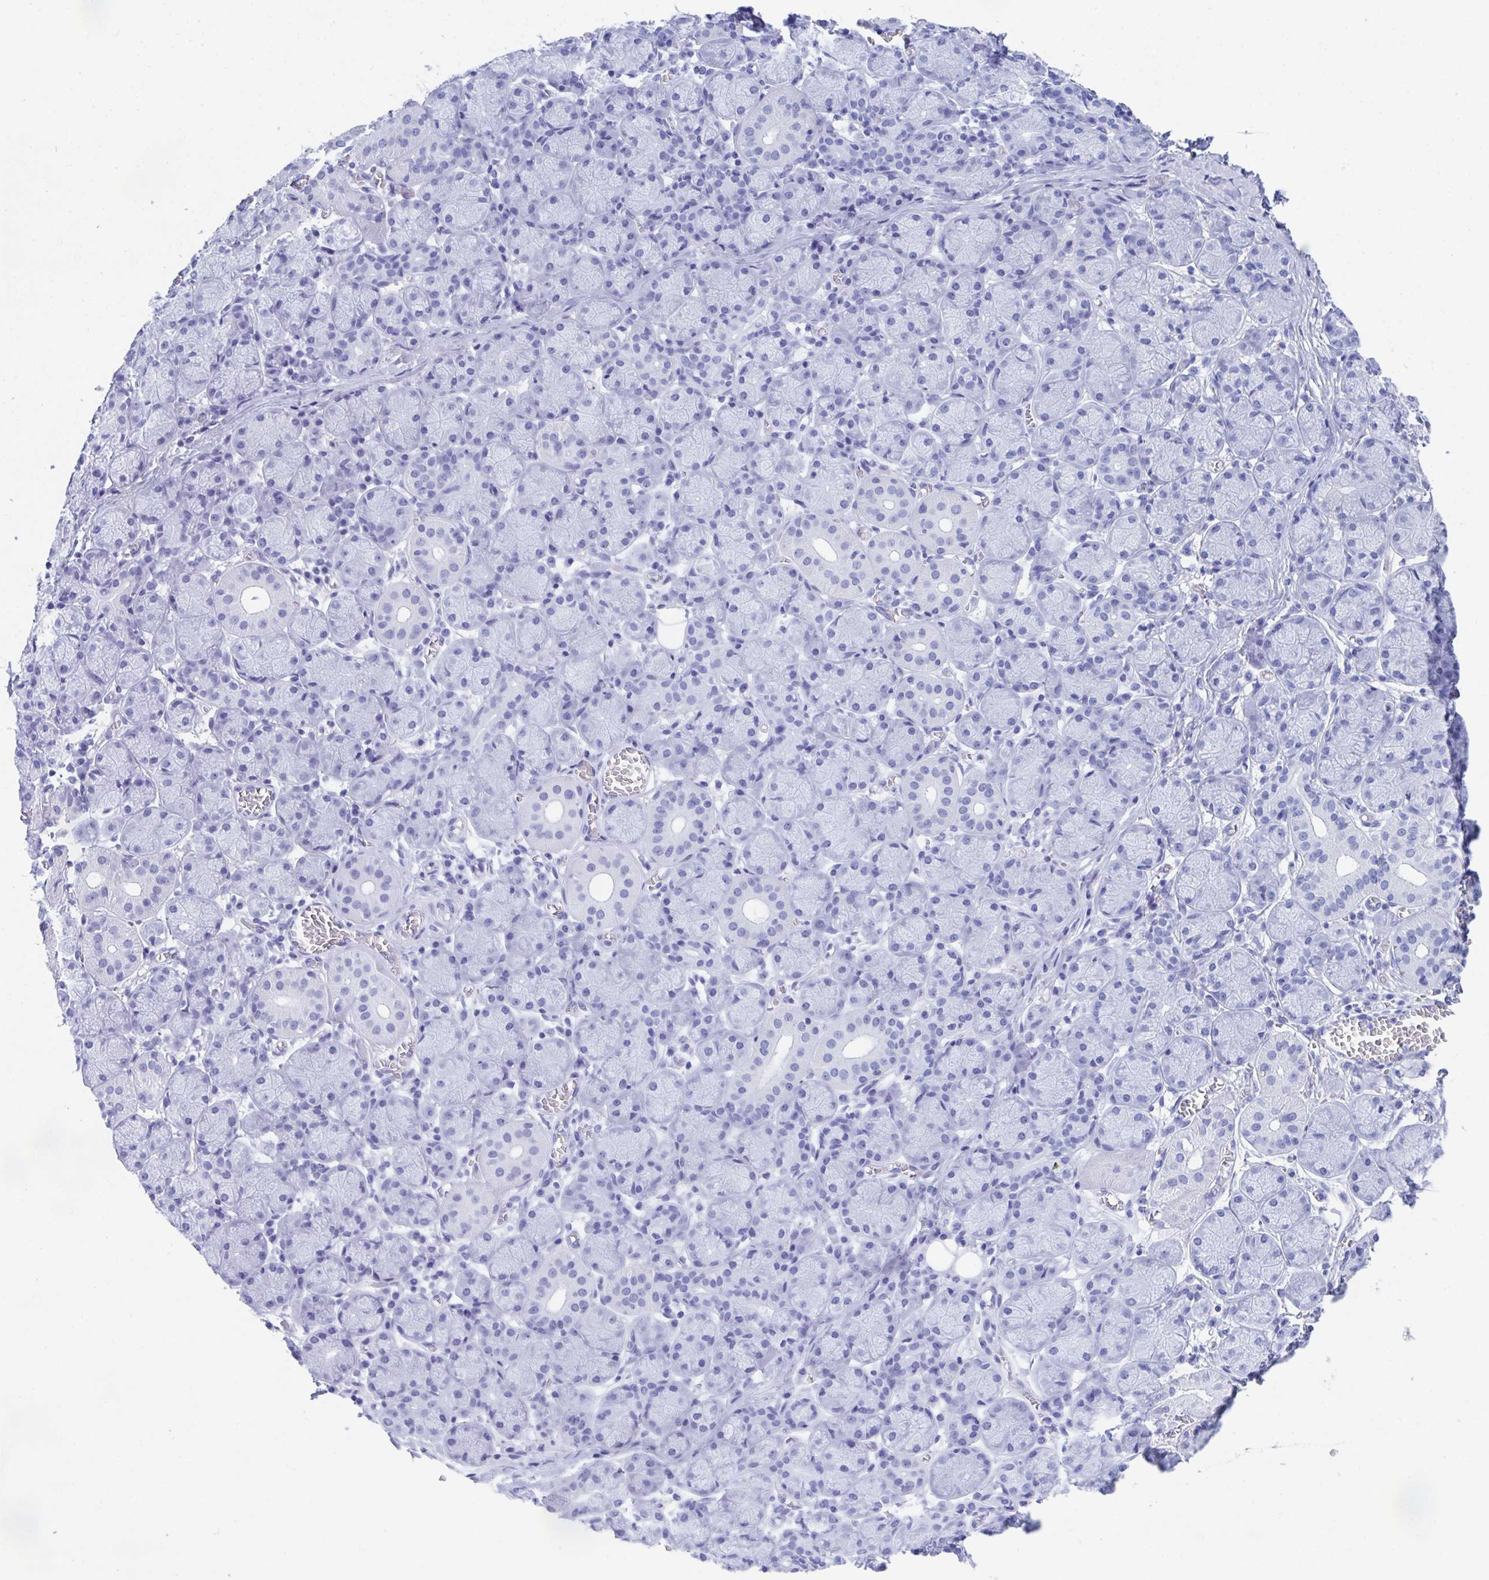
{"staining": {"intensity": "moderate", "quantity": "<25%", "location": "cytoplasmic/membranous"}, "tissue": "salivary gland", "cell_type": "Glandular cells", "image_type": "normal", "snomed": [{"axis": "morphology", "description": "Normal tissue, NOS"}, {"axis": "topography", "description": "Salivary gland"}], "caption": "An image of human salivary gland stained for a protein demonstrates moderate cytoplasmic/membranous brown staining in glandular cells.", "gene": "MROH2B", "patient": {"sex": "female", "age": 24}}